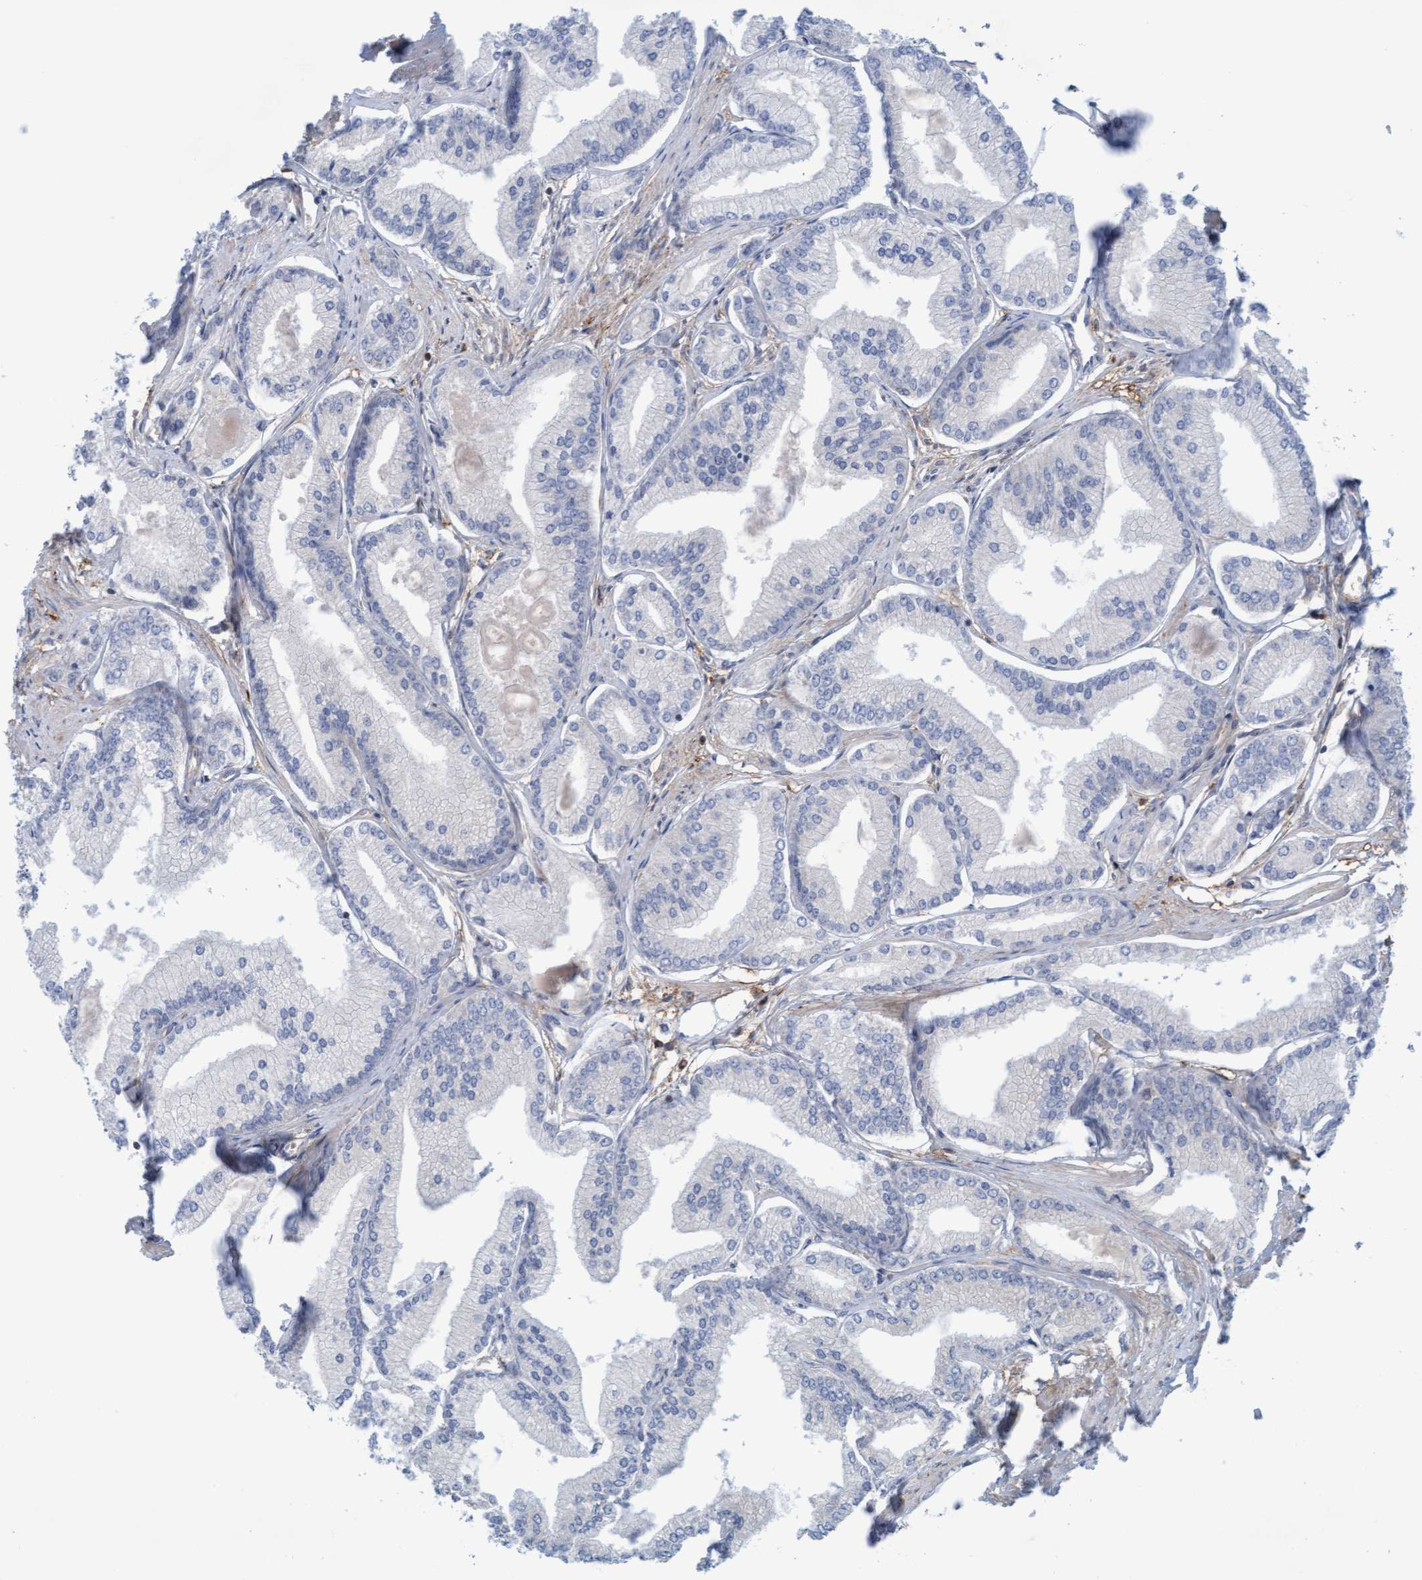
{"staining": {"intensity": "negative", "quantity": "none", "location": "none"}, "tissue": "prostate cancer", "cell_type": "Tumor cells", "image_type": "cancer", "snomed": [{"axis": "morphology", "description": "Adenocarcinoma, Low grade"}, {"axis": "topography", "description": "Prostate"}], "caption": "Immunohistochemistry photomicrograph of human prostate cancer stained for a protein (brown), which demonstrates no positivity in tumor cells.", "gene": "KLHL25", "patient": {"sex": "male", "age": 52}}